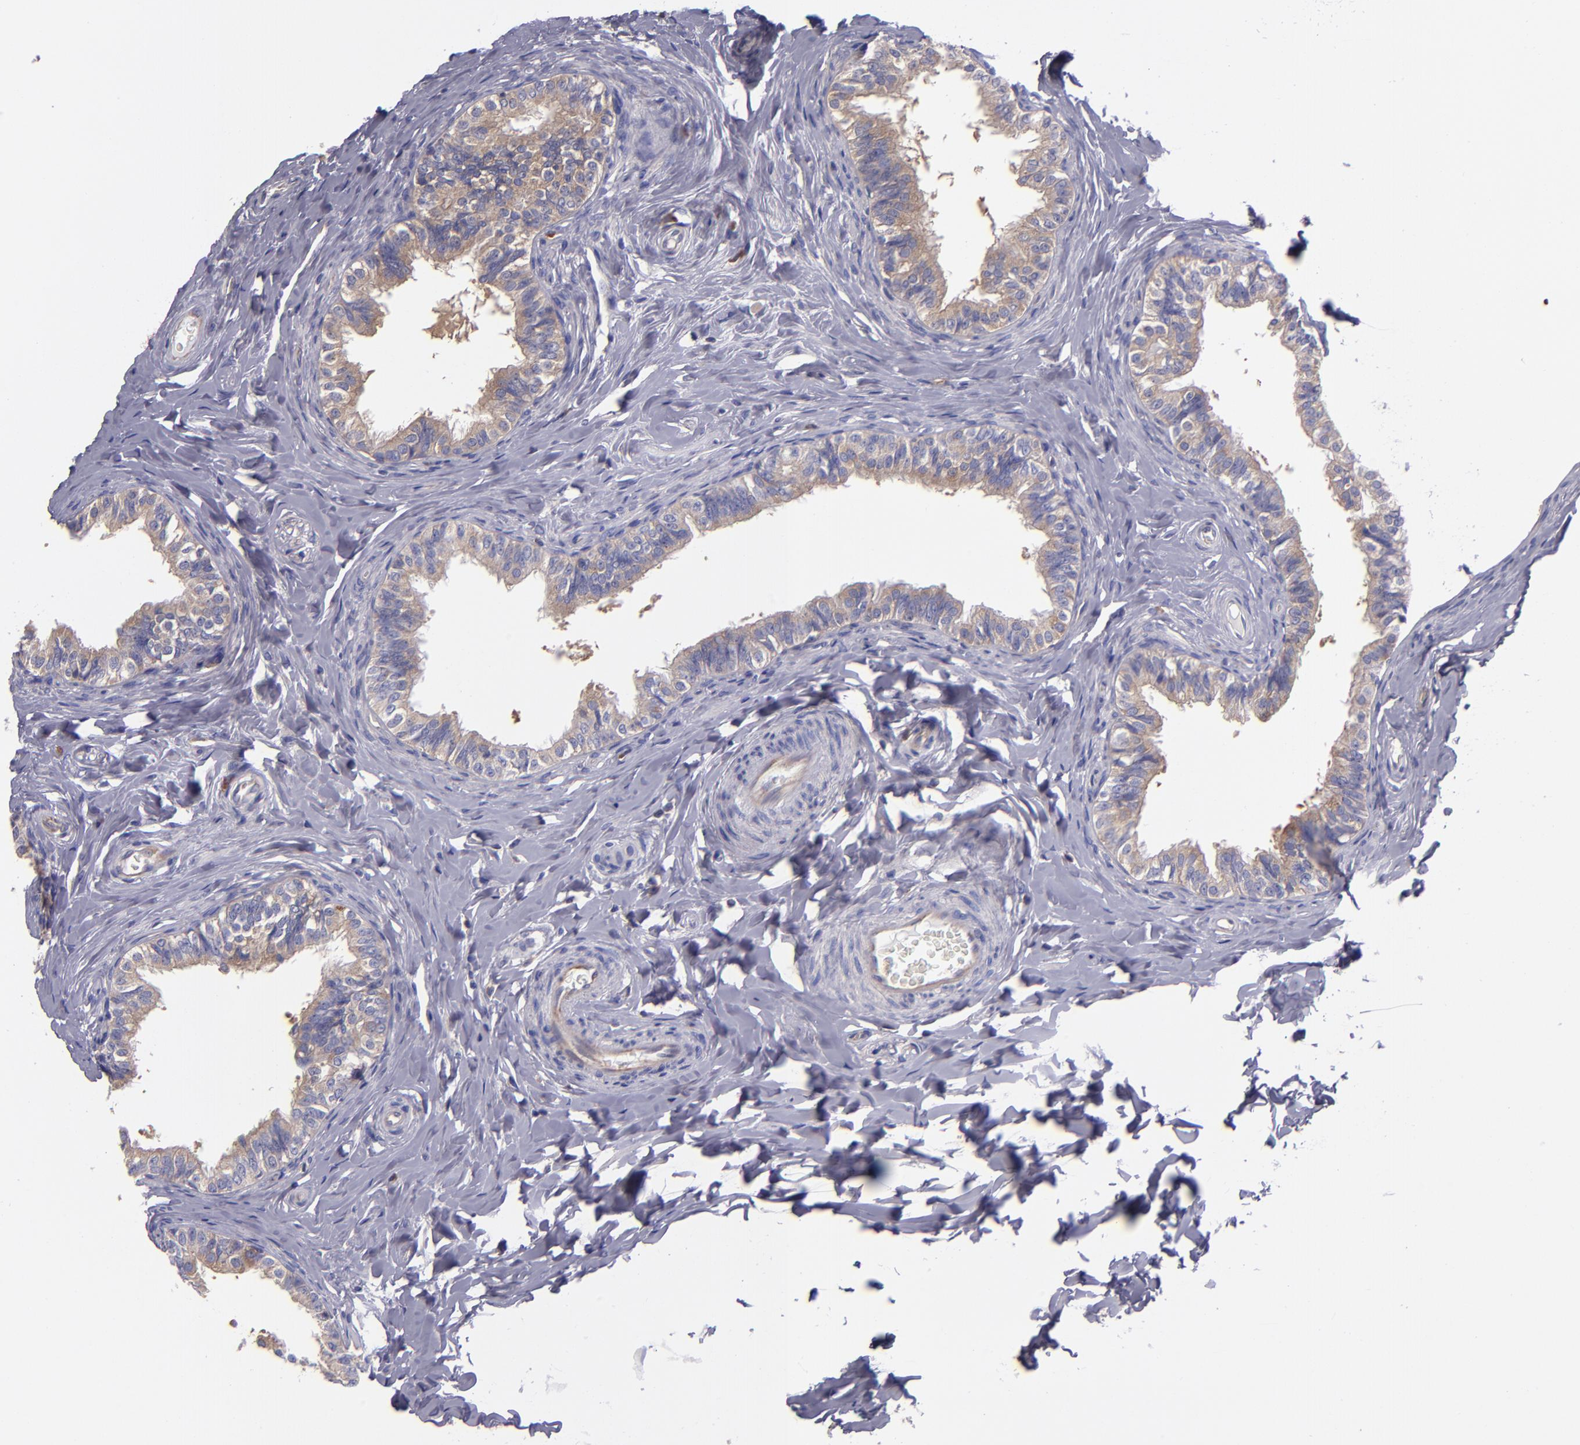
{"staining": {"intensity": "weak", "quantity": ">75%", "location": "cytoplasmic/membranous"}, "tissue": "epididymis", "cell_type": "Glandular cells", "image_type": "normal", "snomed": [{"axis": "morphology", "description": "Normal tissue, NOS"}, {"axis": "topography", "description": "Soft tissue"}, {"axis": "topography", "description": "Epididymis"}], "caption": "Immunohistochemical staining of benign human epididymis demonstrates >75% levels of weak cytoplasmic/membranous protein positivity in about >75% of glandular cells.", "gene": "CARS1", "patient": {"sex": "male", "age": 26}}